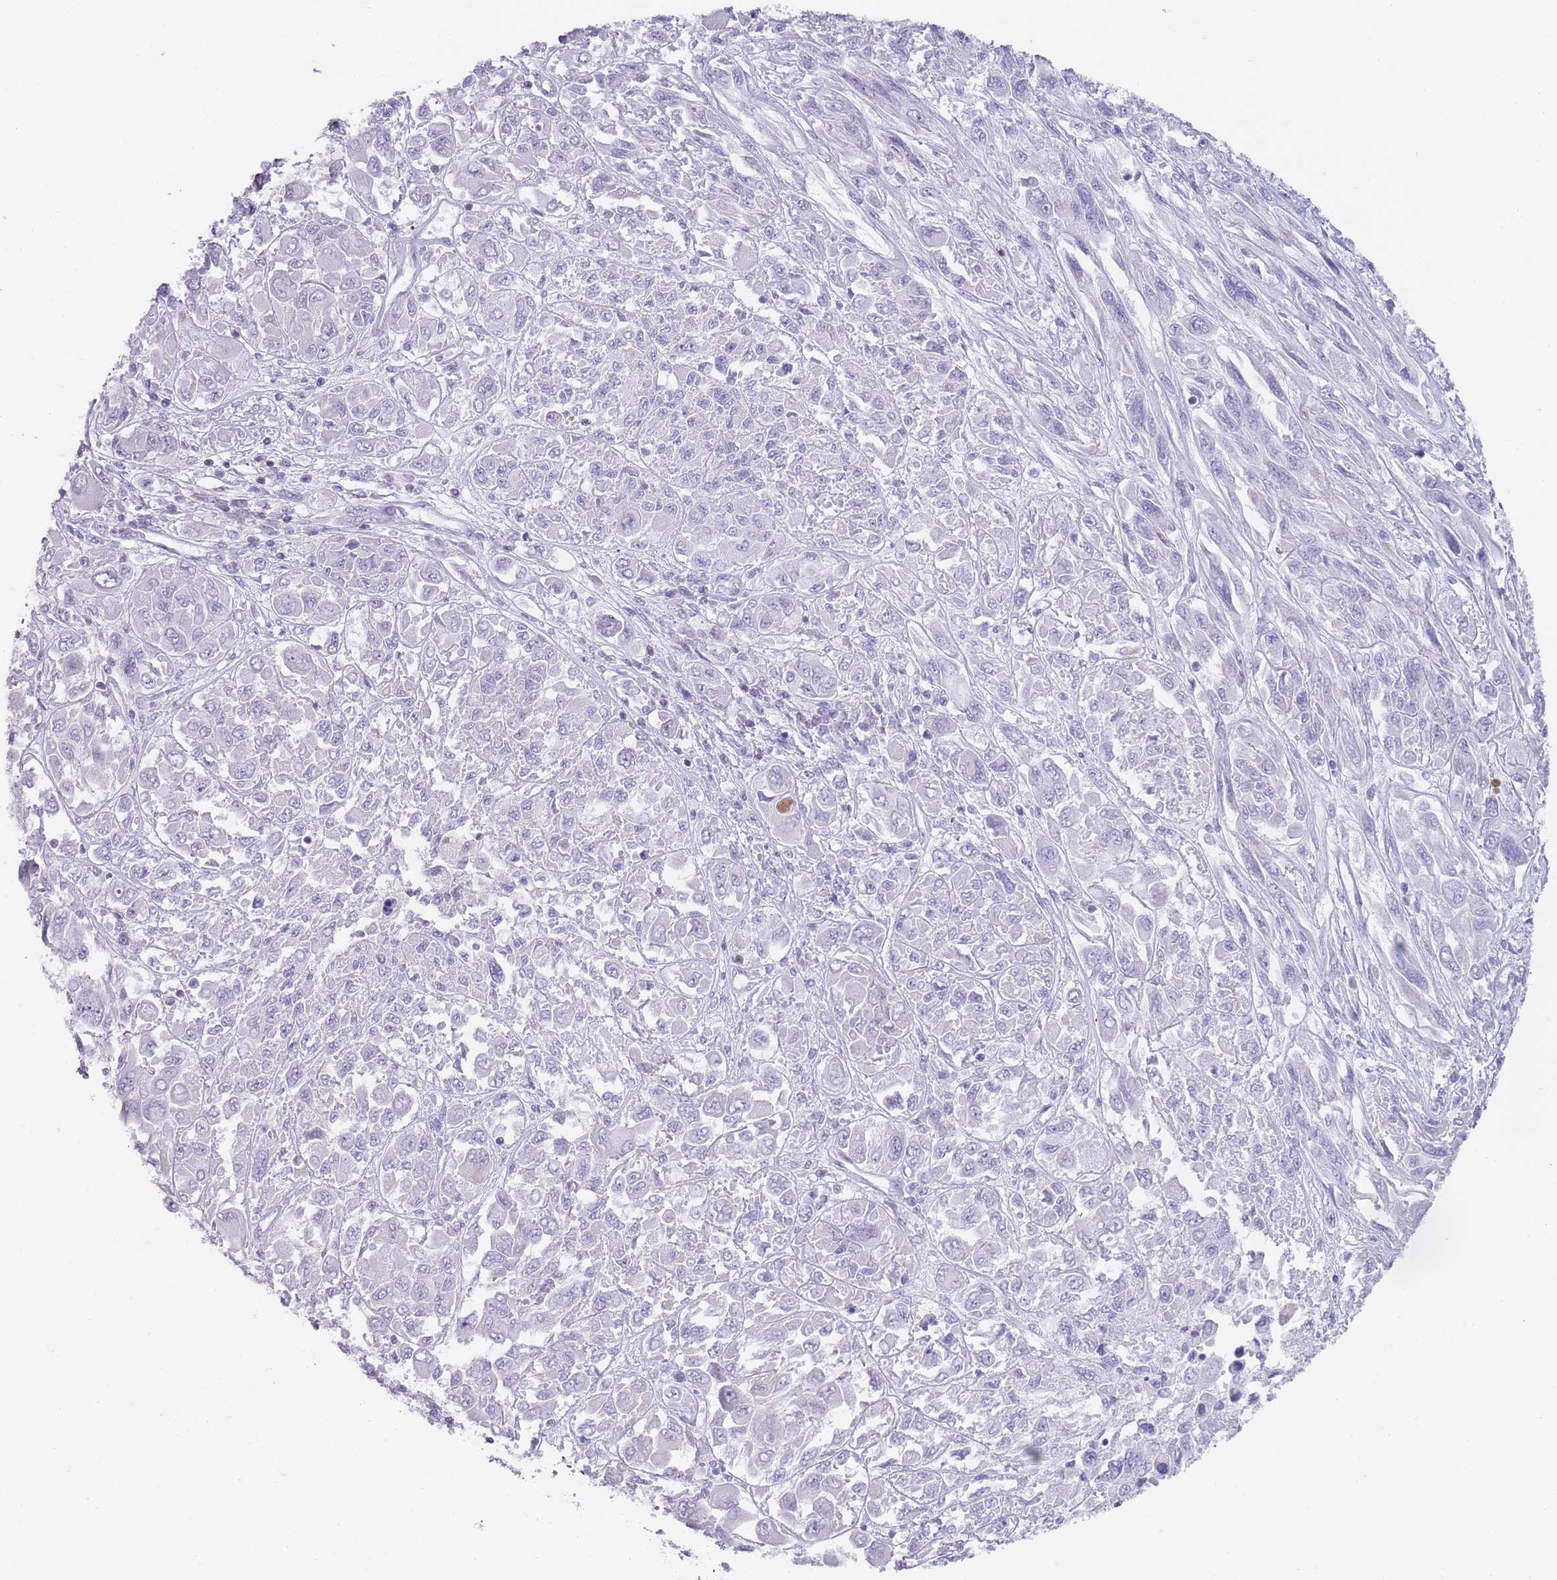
{"staining": {"intensity": "negative", "quantity": "none", "location": "none"}, "tissue": "melanoma", "cell_type": "Tumor cells", "image_type": "cancer", "snomed": [{"axis": "morphology", "description": "Malignant melanoma, NOS"}, {"axis": "topography", "description": "Skin"}], "caption": "DAB immunohistochemical staining of melanoma reveals no significant positivity in tumor cells.", "gene": "NBPF20", "patient": {"sex": "female", "age": 91}}